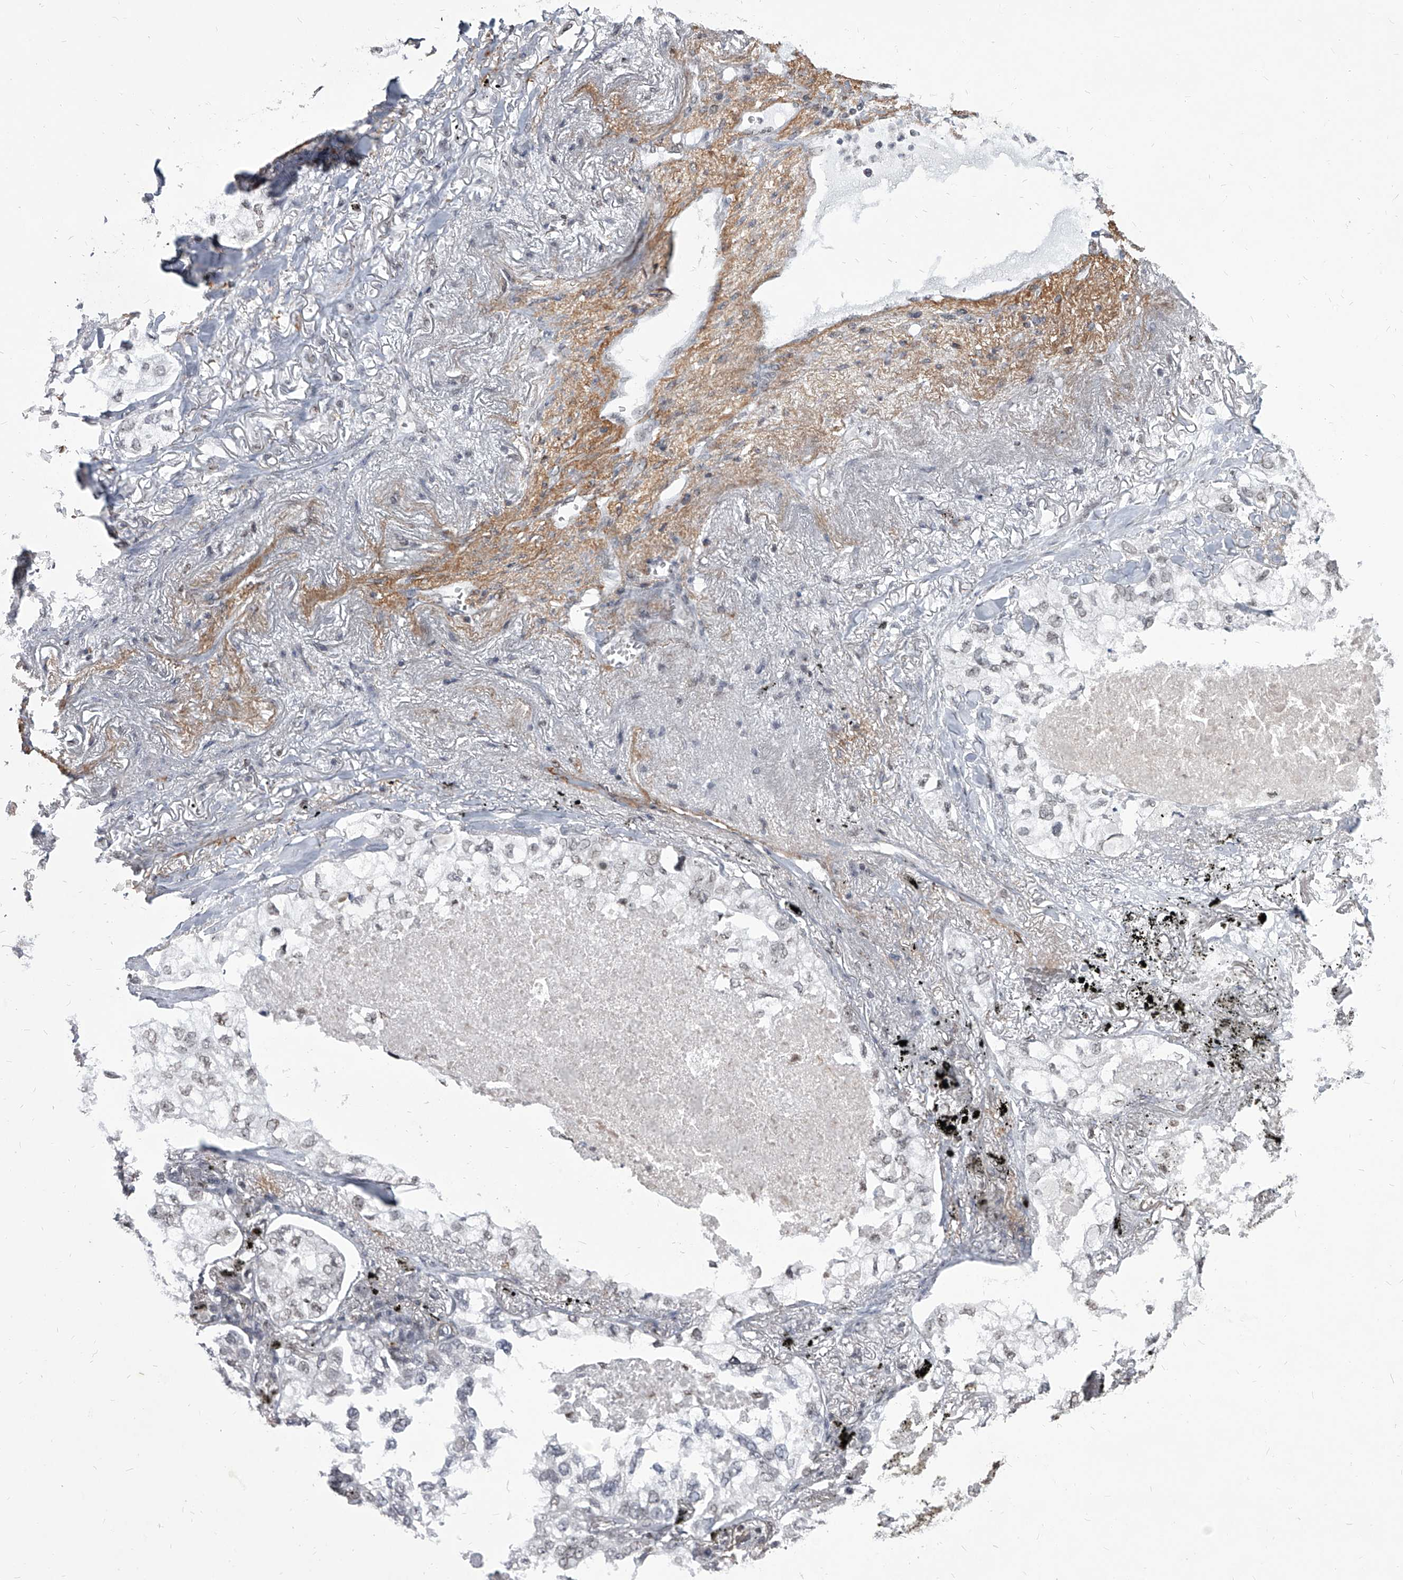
{"staining": {"intensity": "weak", "quantity": "<25%", "location": "nuclear"}, "tissue": "lung cancer", "cell_type": "Tumor cells", "image_type": "cancer", "snomed": [{"axis": "morphology", "description": "Adenocarcinoma, NOS"}, {"axis": "topography", "description": "Lung"}], "caption": "Tumor cells are negative for brown protein staining in adenocarcinoma (lung).", "gene": "PPIL4", "patient": {"sex": "male", "age": 65}}